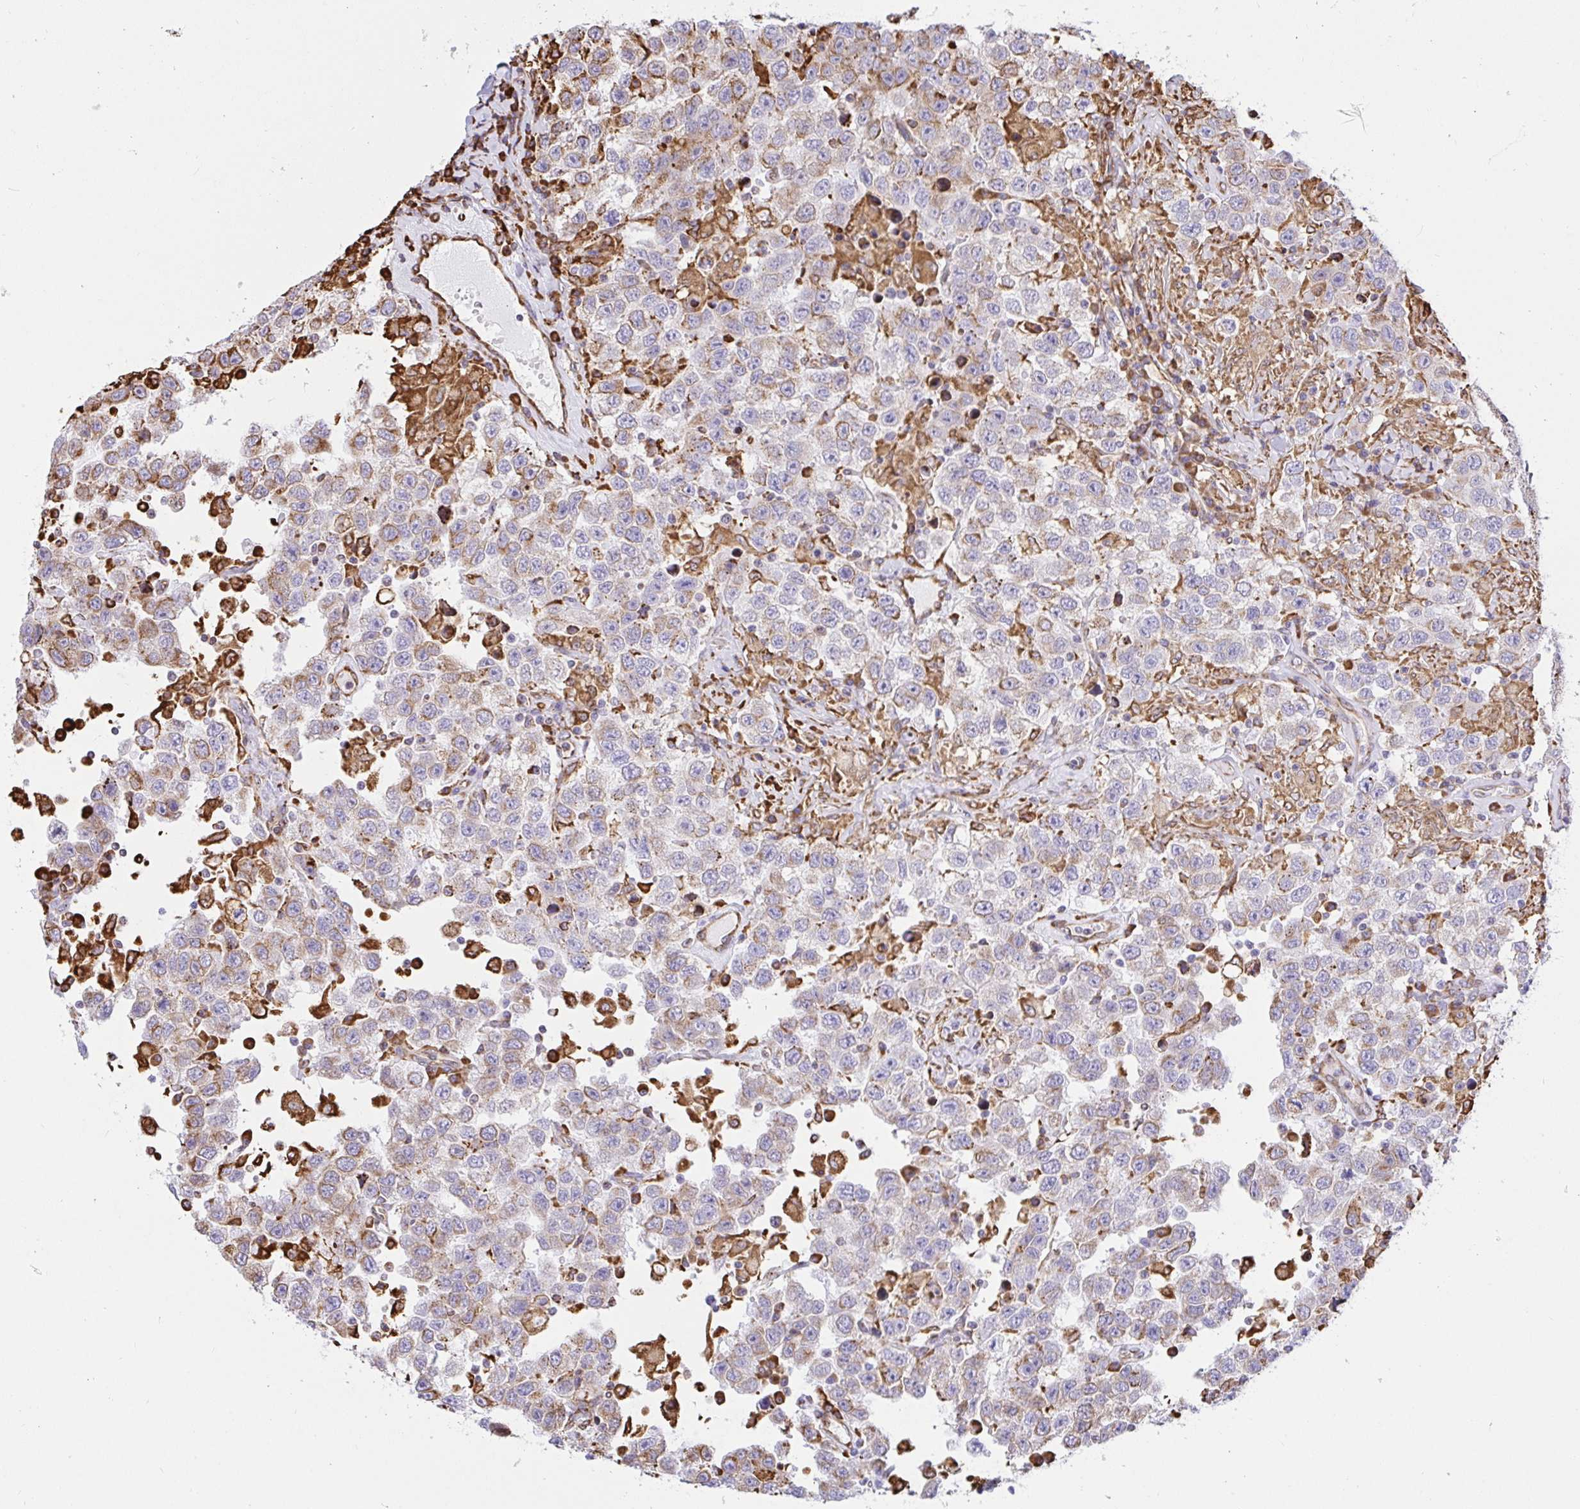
{"staining": {"intensity": "weak", "quantity": "25%-75%", "location": "cytoplasmic/membranous"}, "tissue": "testis cancer", "cell_type": "Tumor cells", "image_type": "cancer", "snomed": [{"axis": "morphology", "description": "Seminoma, NOS"}, {"axis": "topography", "description": "Testis"}], "caption": "Brown immunohistochemical staining in testis cancer (seminoma) displays weak cytoplasmic/membranous positivity in approximately 25%-75% of tumor cells.", "gene": "CLGN", "patient": {"sex": "male", "age": 41}}